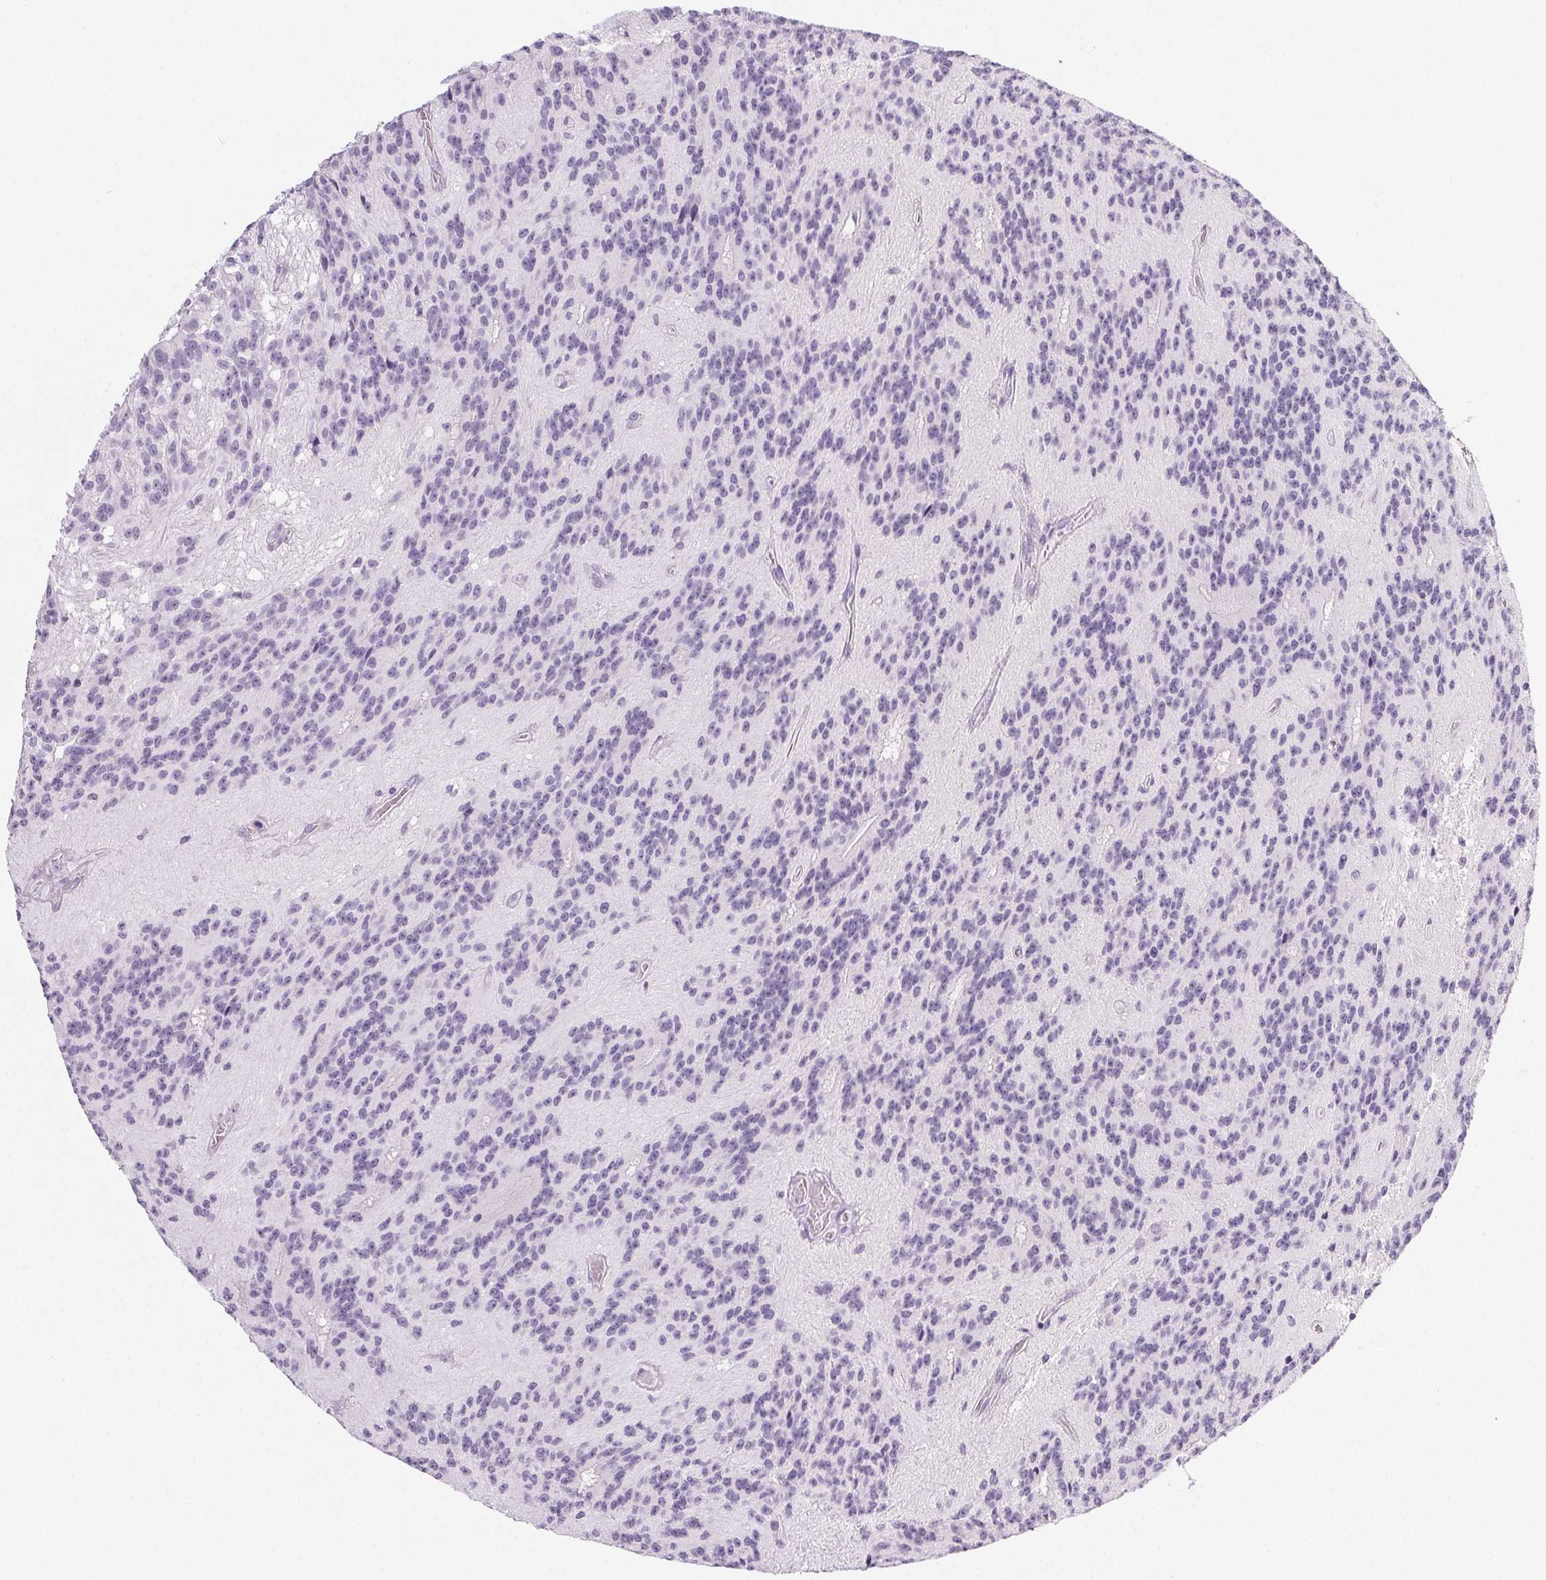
{"staining": {"intensity": "negative", "quantity": "none", "location": "none"}, "tissue": "glioma", "cell_type": "Tumor cells", "image_type": "cancer", "snomed": [{"axis": "morphology", "description": "Glioma, malignant, Low grade"}, {"axis": "topography", "description": "Brain"}], "caption": "A photomicrograph of malignant low-grade glioma stained for a protein reveals no brown staining in tumor cells.", "gene": "COL7A1", "patient": {"sex": "male", "age": 31}}